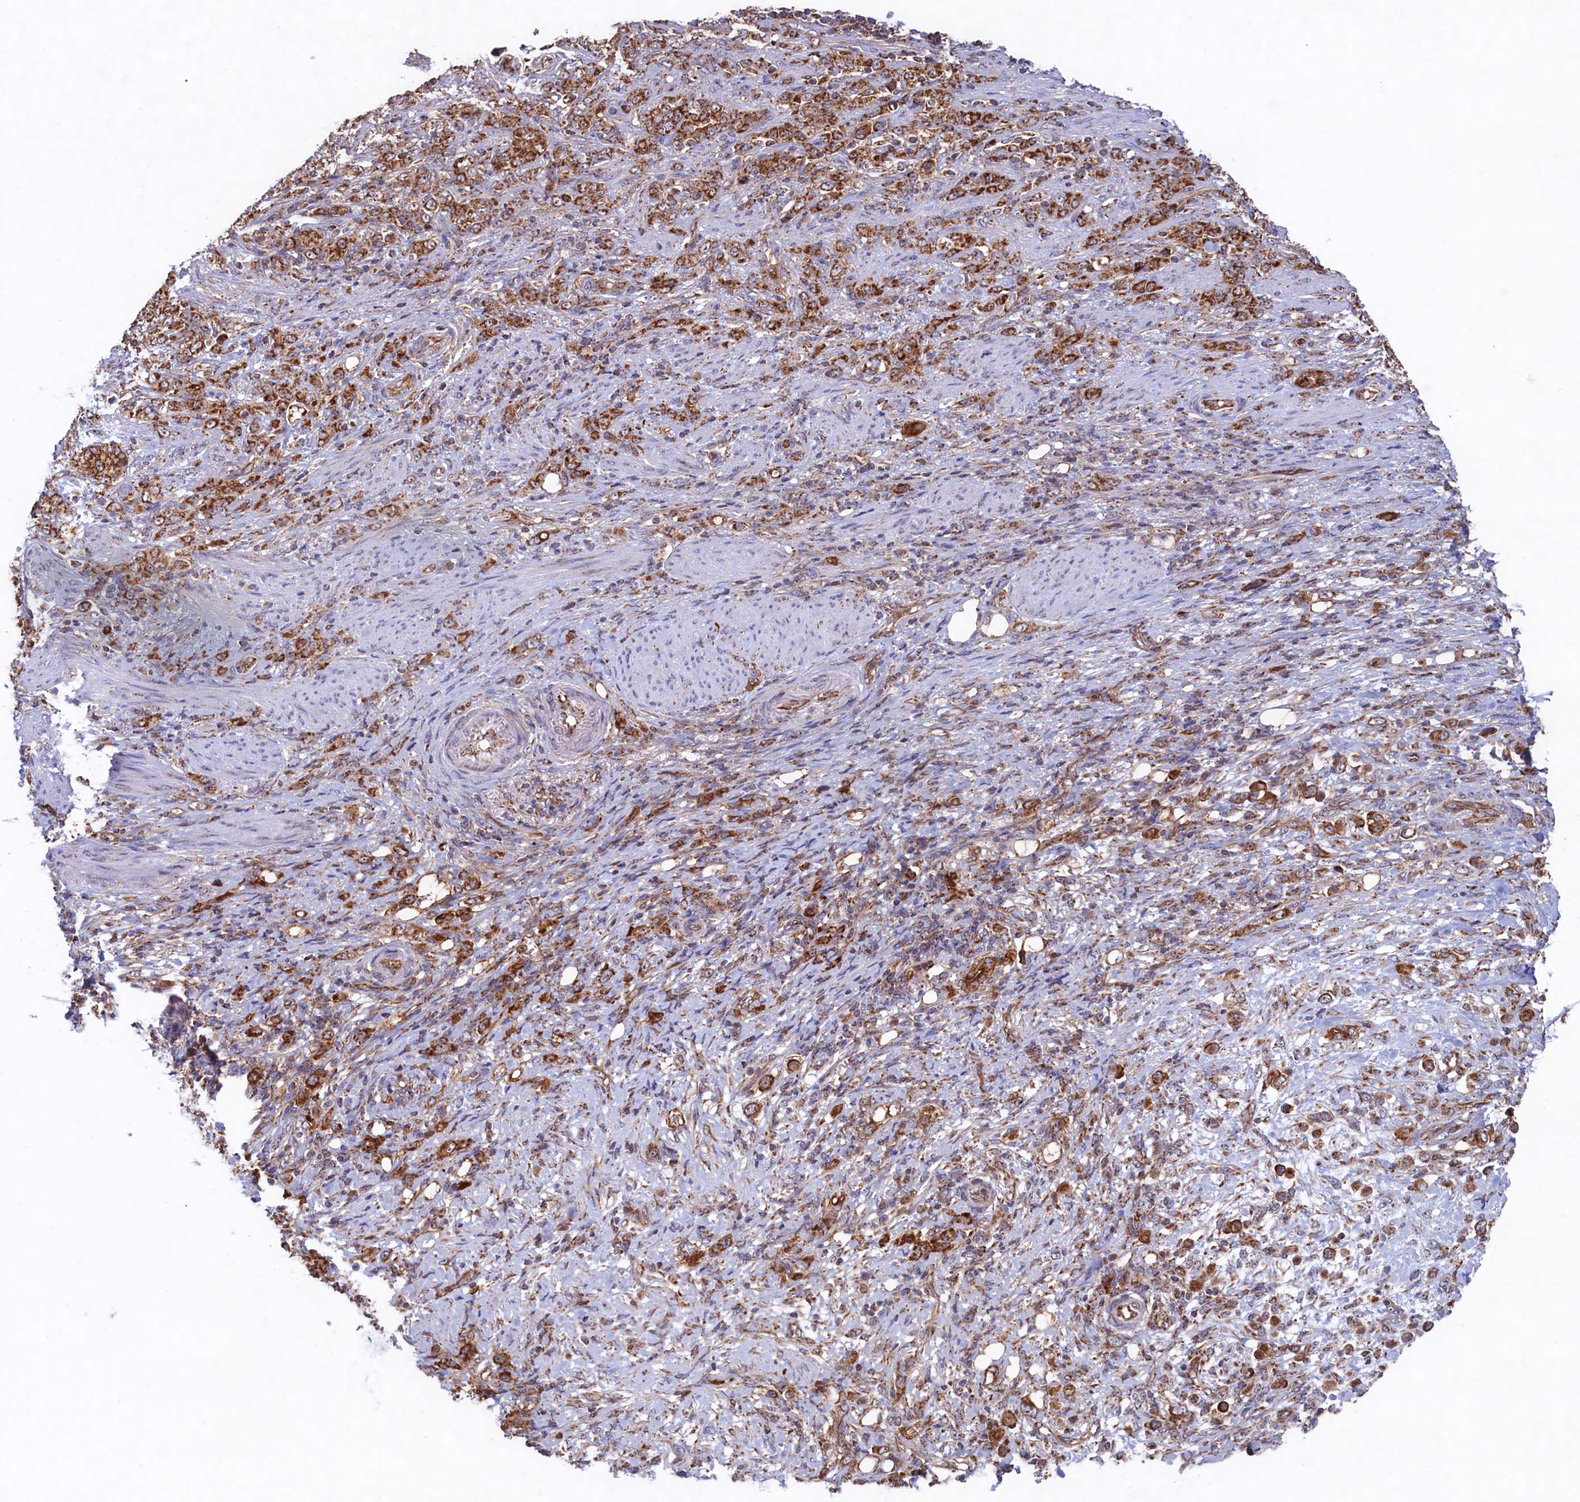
{"staining": {"intensity": "strong", "quantity": ">75%", "location": "cytoplasmic/membranous"}, "tissue": "stomach cancer", "cell_type": "Tumor cells", "image_type": "cancer", "snomed": [{"axis": "morphology", "description": "Adenocarcinoma, NOS"}, {"axis": "topography", "description": "Stomach"}], "caption": "A micrograph of stomach cancer (adenocarcinoma) stained for a protein shows strong cytoplasmic/membranous brown staining in tumor cells.", "gene": "UBE3B", "patient": {"sex": "female", "age": 79}}